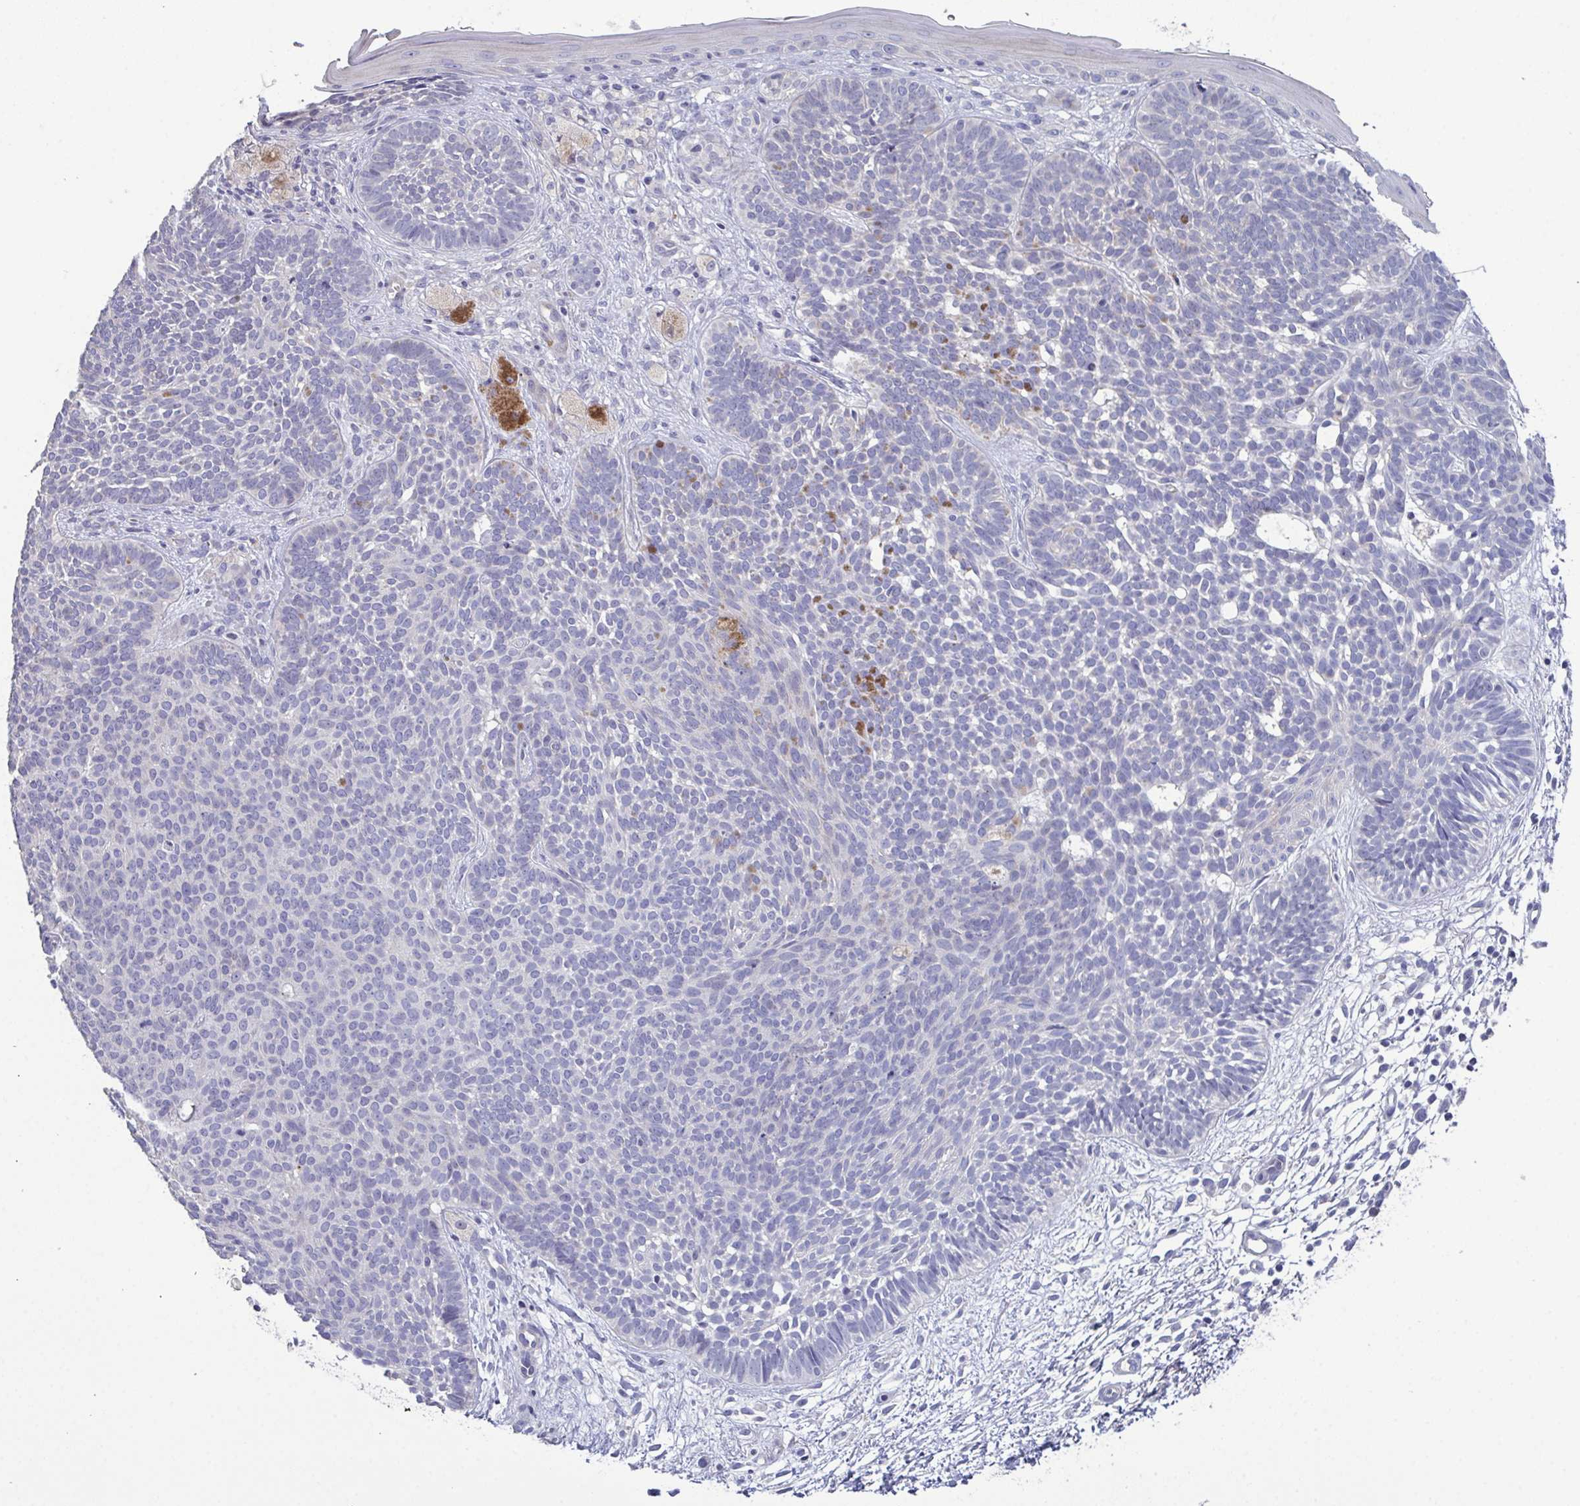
{"staining": {"intensity": "negative", "quantity": "none", "location": "none"}, "tissue": "skin cancer", "cell_type": "Tumor cells", "image_type": "cancer", "snomed": [{"axis": "morphology", "description": "Basal cell carcinoma"}, {"axis": "topography", "description": "Skin"}], "caption": "Photomicrograph shows no protein positivity in tumor cells of skin cancer tissue.", "gene": "GLDC", "patient": {"sex": "female", "age": 85}}